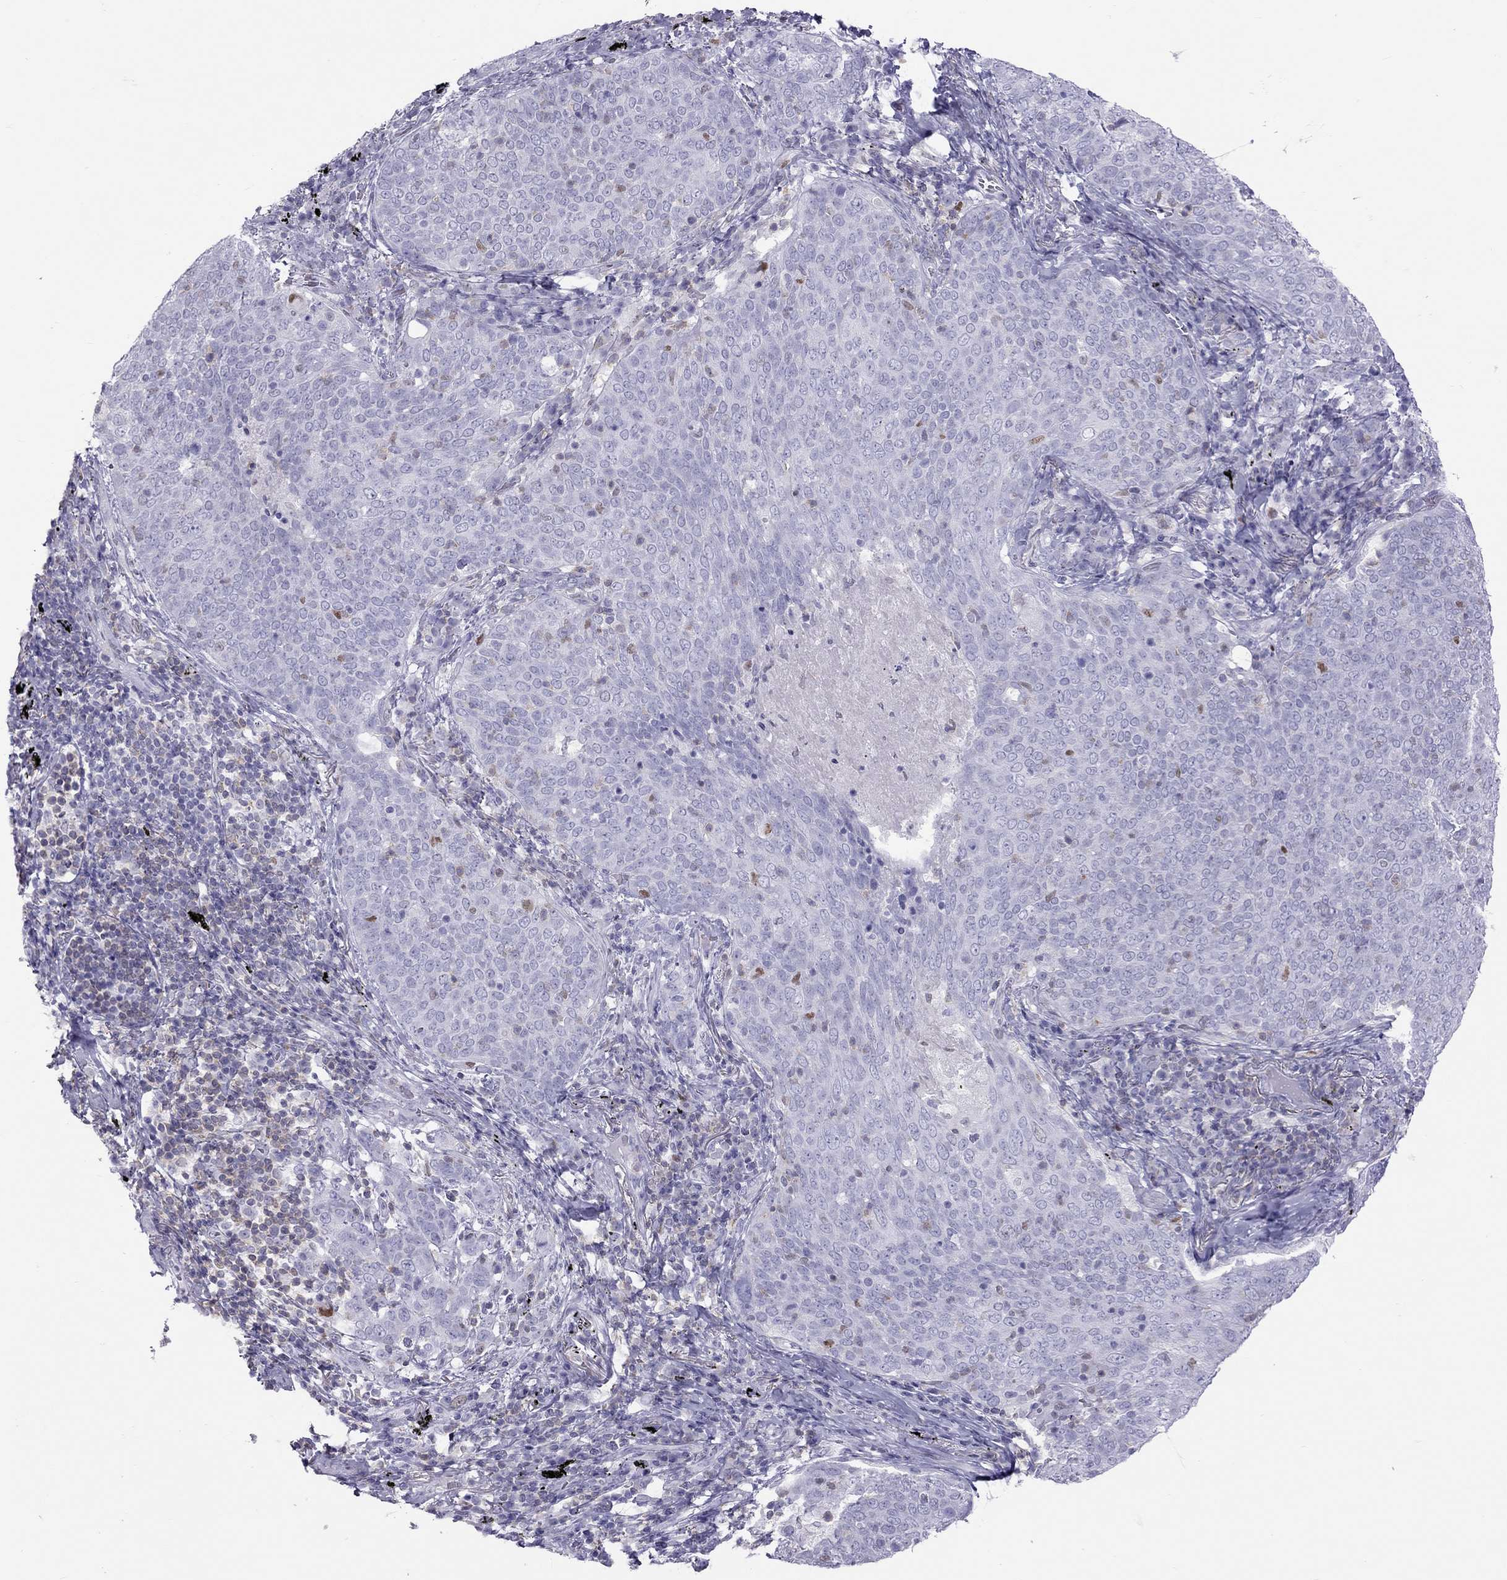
{"staining": {"intensity": "negative", "quantity": "none", "location": "none"}, "tissue": "lung cancer", "cell_type": "Tumor cells", "image_type": "cancer", "snomed": [{"axis": "morphology", "description": "Squamous cell carcinoma, NOS"}, {"axis": "topography", "description": "Lung"}], "caption": "This is a micrograph of immunohistochemistry staining of lung cancer (squamous cell carcinoma), which shows no expression in tumor cells. The staining is performed using DAB brown chromogen with nuclei counter-stained in using hematoxylin.", "gene": "STAG3", "patient": {"sex": "male", "age": 82}}